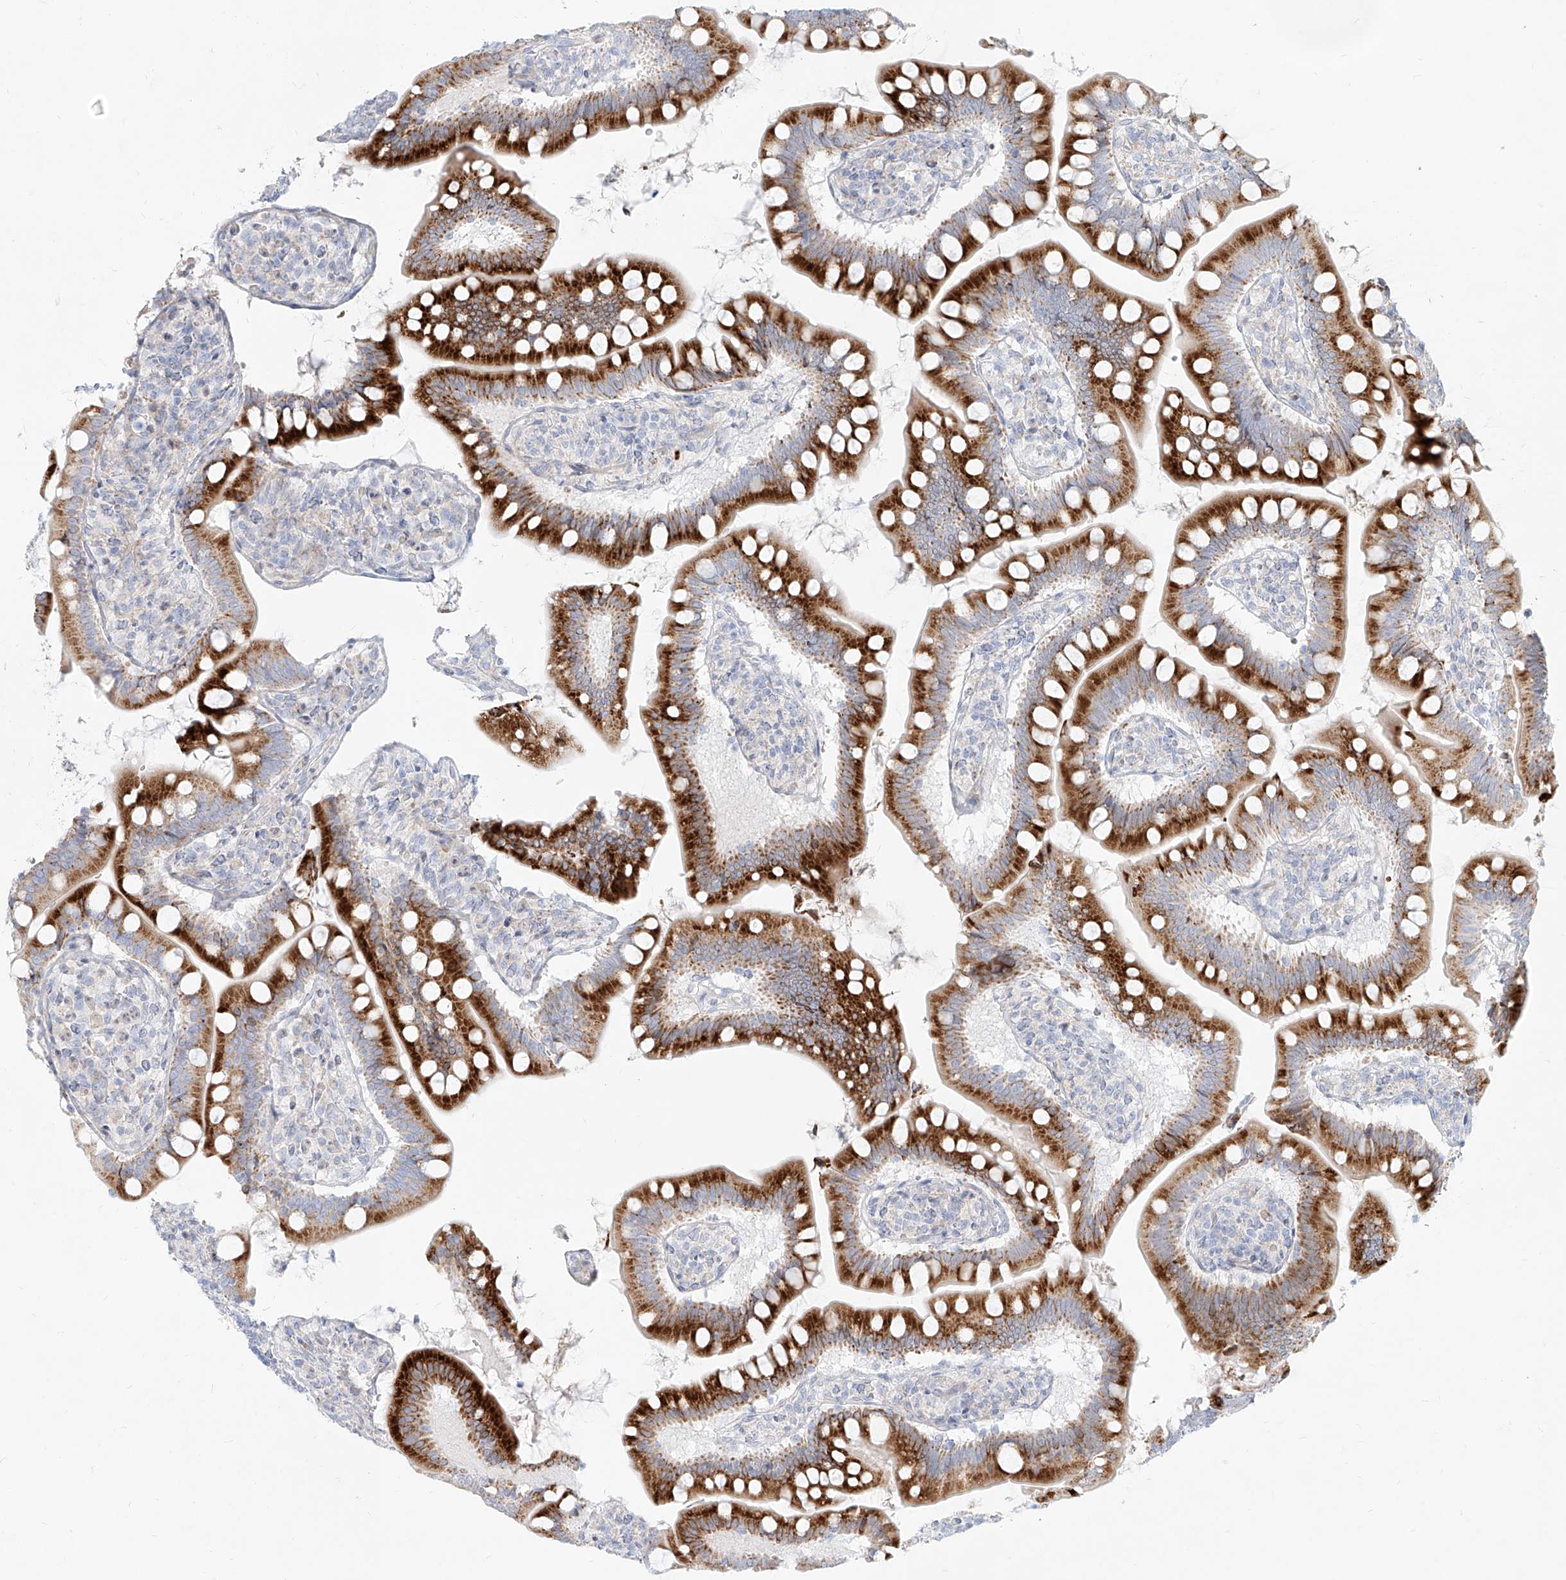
{"staining": {"intensity": "strong", "quantity": ">75%", "location": "cytoplasmic/membranous"}, "tissue": "small intestine", "cell_type": "Glandular cells", "image_type": "normal", "snomed": [{"axis": "morphology", "description": "Normal tissue, NOS"}, {"axis": "topography", "description": "Small intestine"}], "caption": "The image shows staining of normal small intestine, revealing strong cytoplasmic/membranous protein expression (brown color) within glandular cells. Using DAB (3,3'-diaminobenzidine) (brown) and hematoxylin (blue) stains, captured at high magnification using brightfield microscopy.", "gene": "MTX2", "patient": {"sex": "male", "age": 7}}